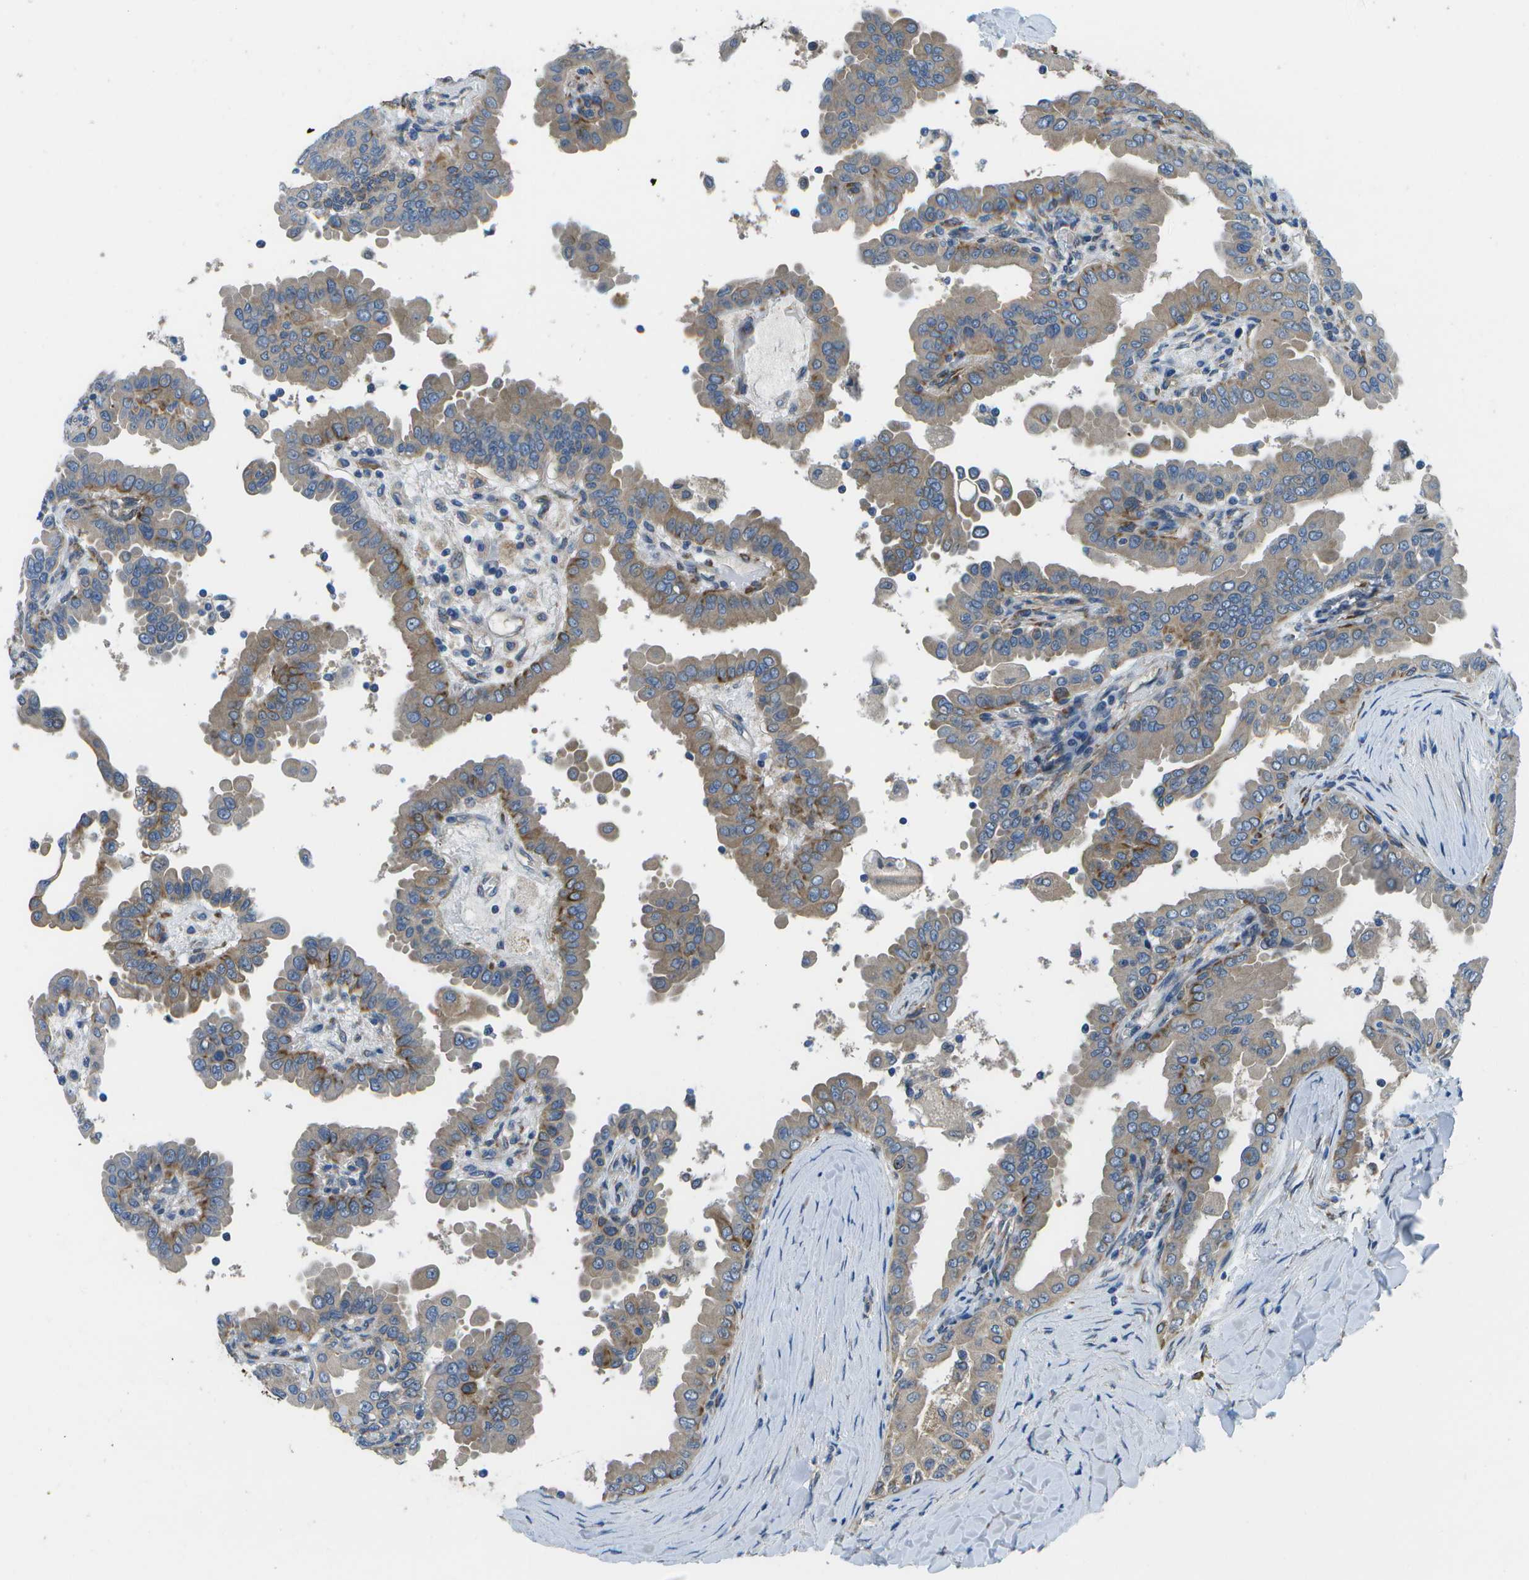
{"staining": {"intensity": "weak", "quantity": ">75%", "location": "cytoplasmic/membranous"}, "tissue": "thyroid cancer", "cell_type": "Tumor cells", "image_type": "cancer", "snomed": [{"axis": "morphology", "description": "Papillary adenocarcinoma, NOS"}, {"axis": "topography", "description": "Thyroid gland"}], "caption": "Papillary adenocarcinoma (thyroid) stained with immunohistochemistry (IHC) shows weak cytoplasmic/membranous staining in about >75% of tumor cells.", "gene": "P3H1", "patient": {"sex": "male", "age": 33}}